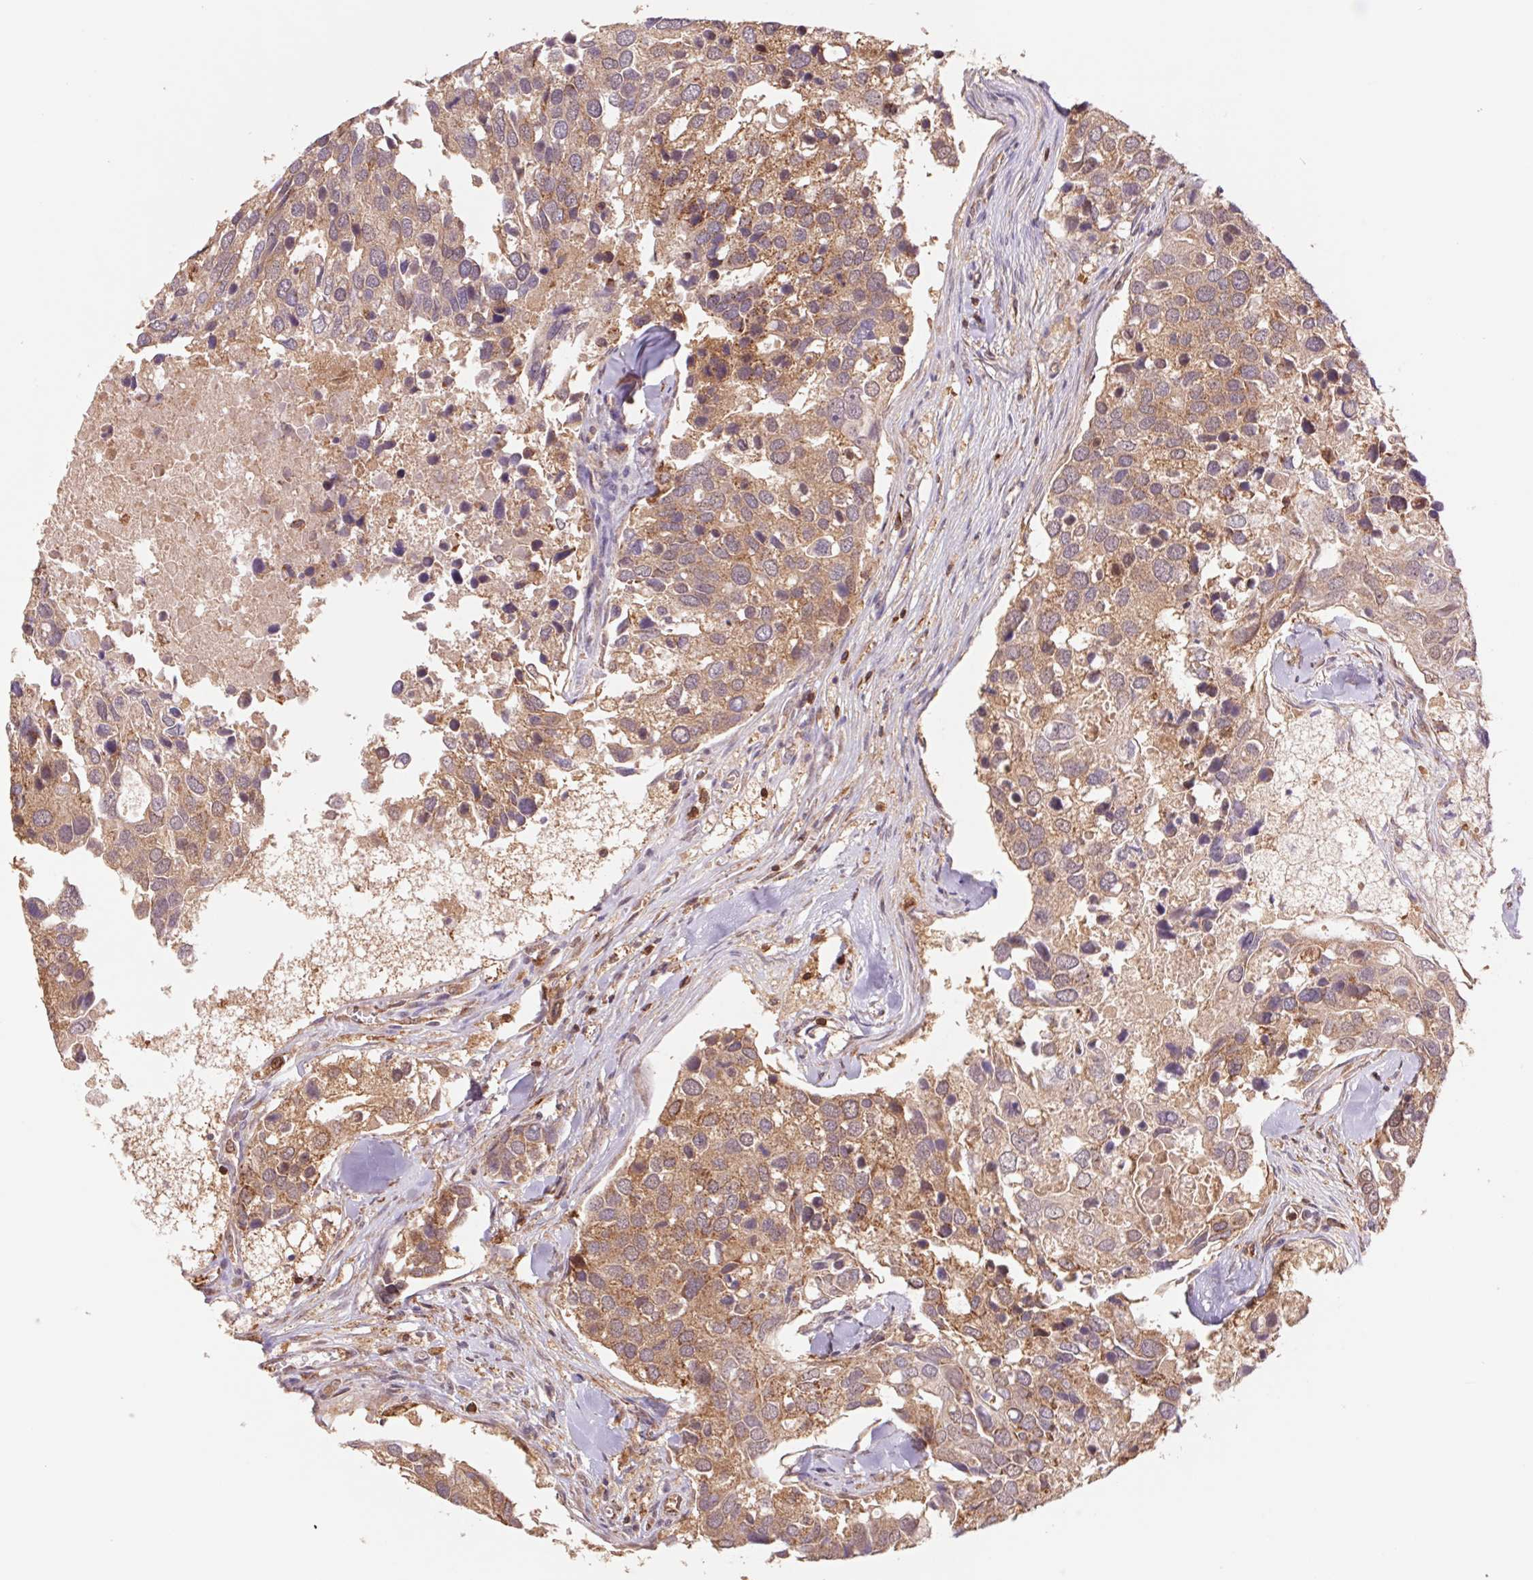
{"staining": {"intensity": "moderate", "quantity": ">75%", "location": "cytoplasmic/membranous"}, "tissue": "breast cancer", "cell_type": "Tumor cells", "image_type": "cancer", "snomed": [{"axis": "morphology", "description": "Duct carcinoma"}, {"axis": "topography", "description": "Breast"}], "caption": "High-magnification brightfield microscopy of intraductal carcinoma (breast) stained with DAB (3,3'-diaminobenzidine) (brown) and counterstained with hematoxylin (blue). tumor cells exhibit moderate cytoplasmic/membranous positivity is appreciated in about>75% of cells. (Stains: DAB in brown, nuclei in blue, Microscopy: brightfield microscopy at high magnification).", "gene": "URM1", "patient": {"sex": "female", "age": 83}}